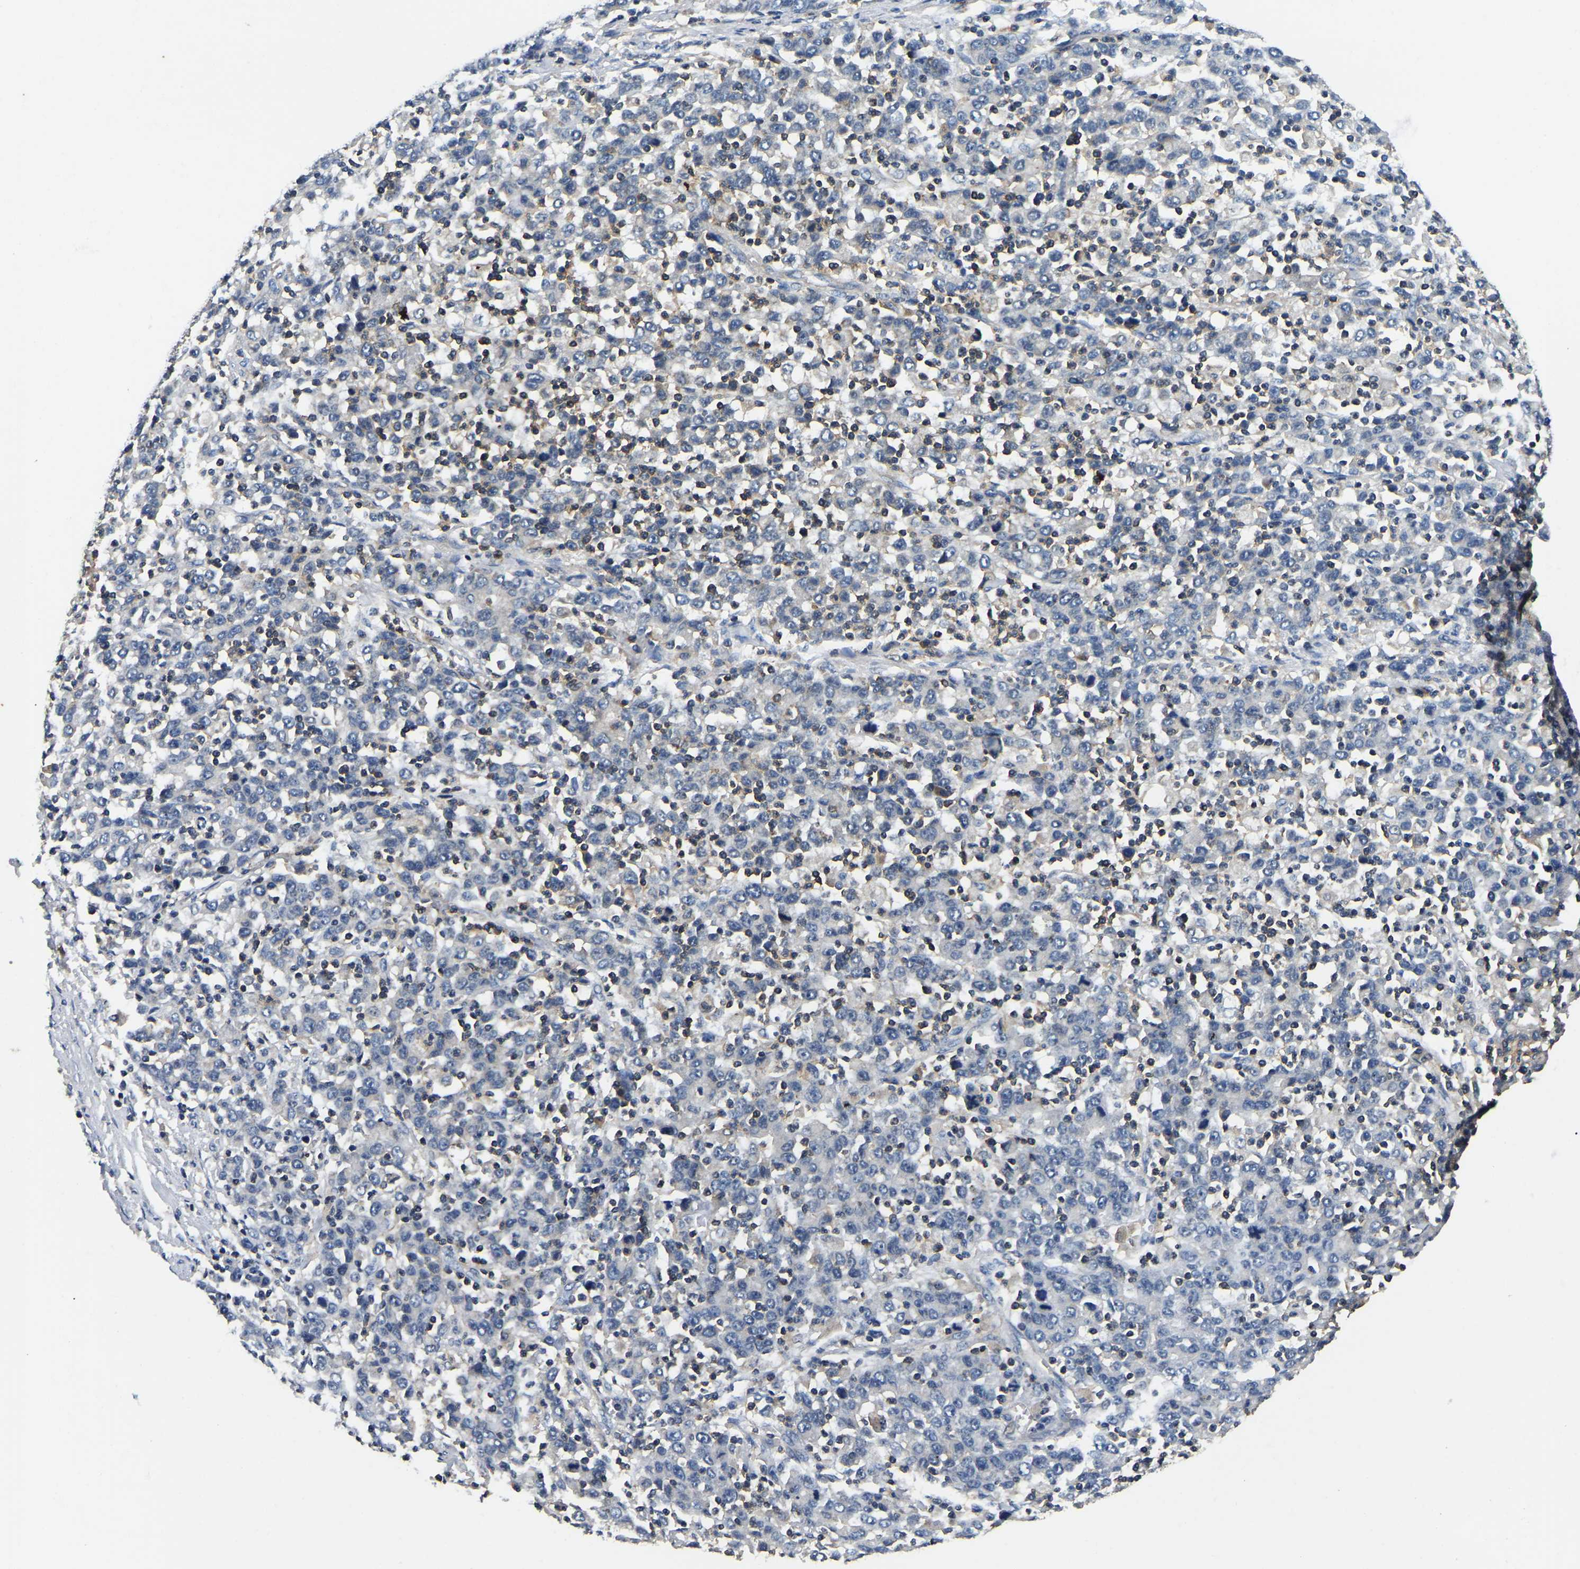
{"staining": {"intensity": "negative", "quantity": "none", "location": "none"}, "tissue": "stomach cancer", "cell_type": "Tumor cells", "image_type": "cancer", "snomed": [{"axis": "morphology", "description": "Adenocarcinoma, NOS"}, {"axis": "topography", "description": "Stomach, upper"}], "caption": "Histopathology image shows no protein staining in tumor cells of stomach adenocarcinoma tissue. (DAB (3,3'-diaminobenzidine) IHC, high magnification).", "gene": "SMPD2", "patient": {"sex": "male", "age": 69}}